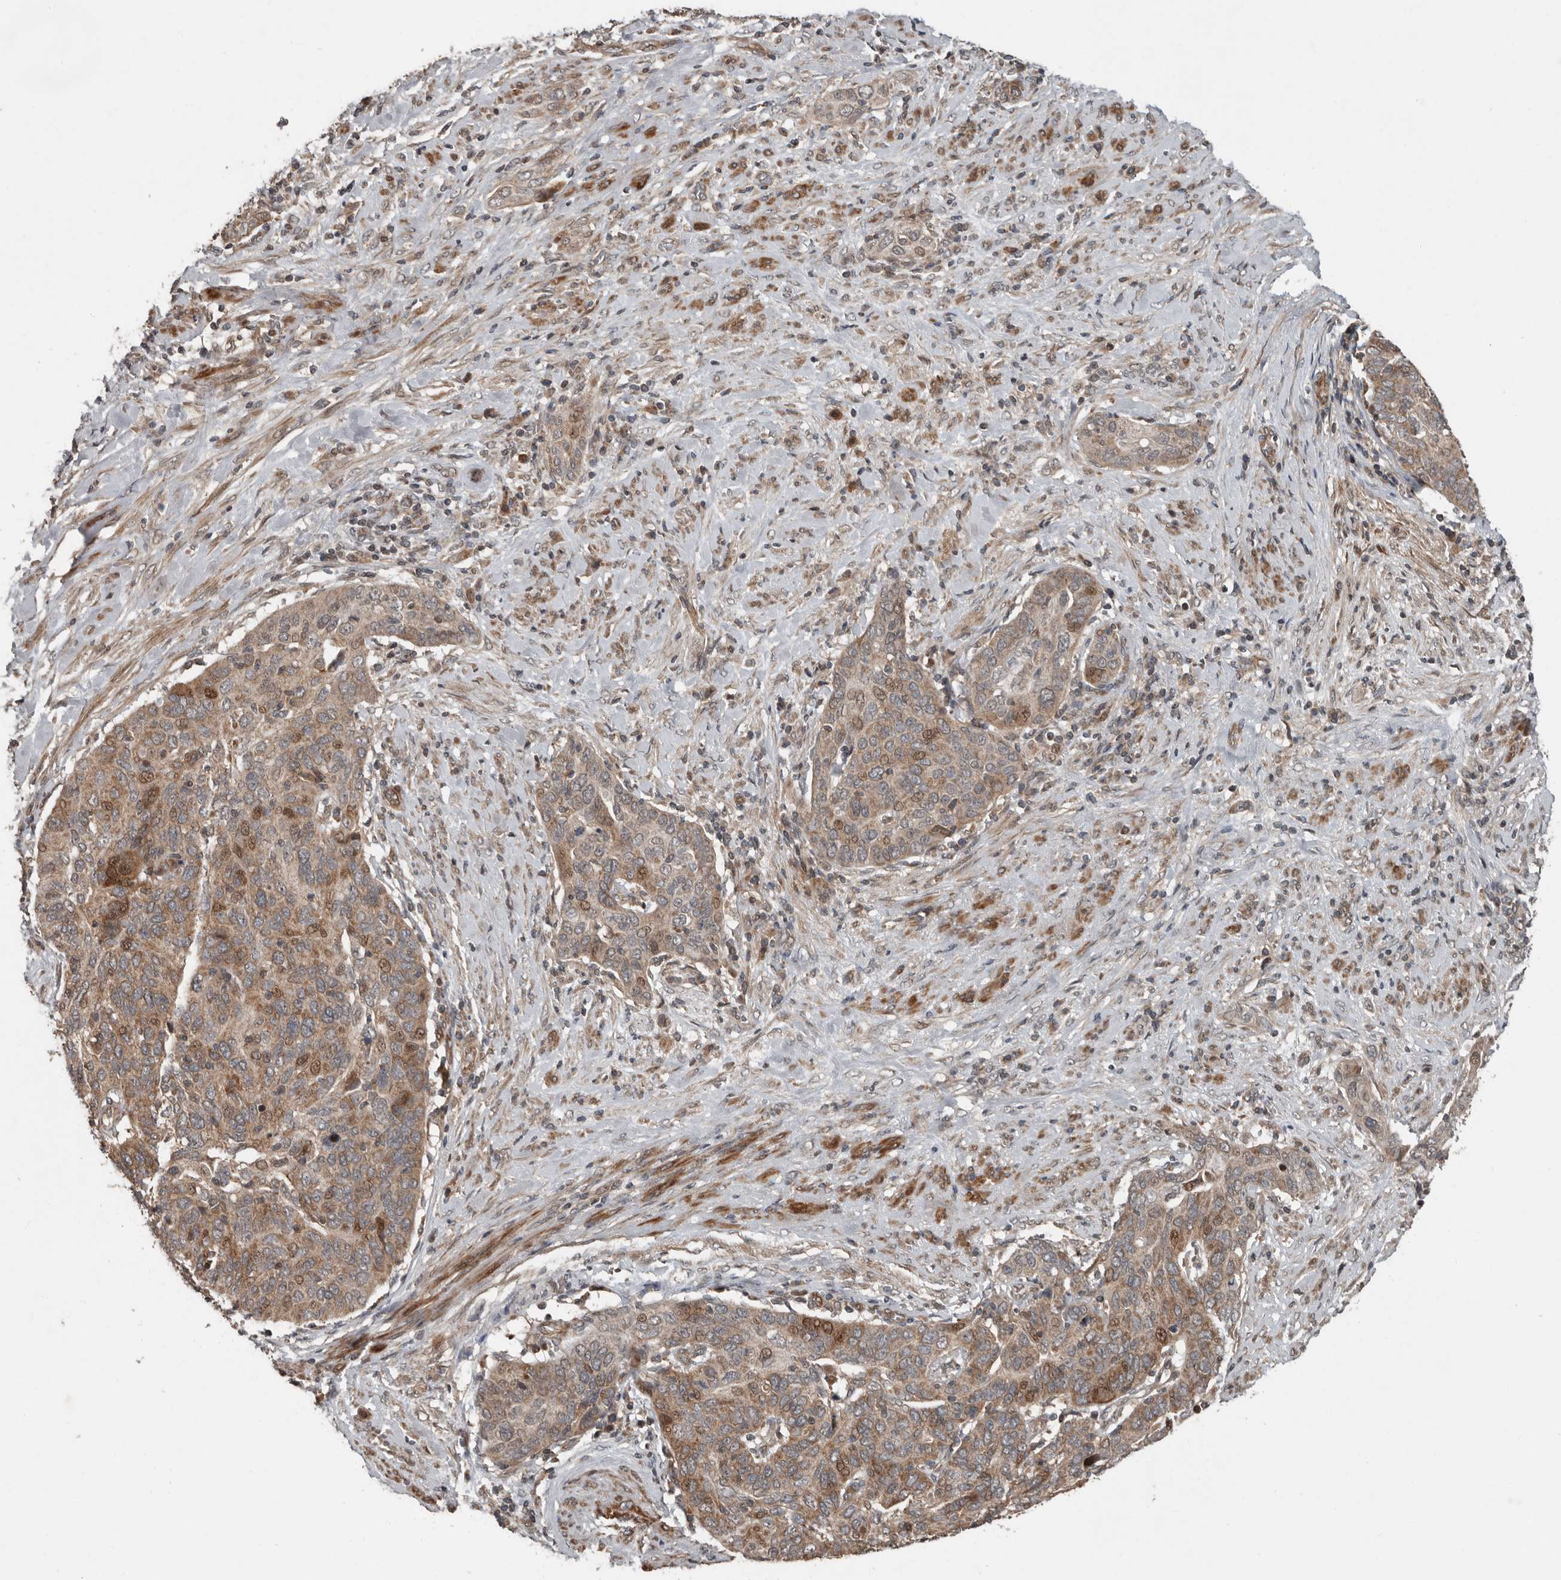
{"staining": {"intensity": "moderate", "quantity": "25%-75%", "location": "cytoplasmic/membranous,nuclear"}, "tissue": "cervical cancer", "cell_type": "Tumor cells", "image_type": "cancer", "snomed": [{"axis": "morphology", "description": "Squamous cell carcinoma, NOS"}, {"axis": "topography", "description": "Cervix"}], "caption": "IHC (DAB (3,3'-diaminobenzidine)) staining of cervical cancer shows moderate cytoplasmic/membranous and nuclear protein staining in about 25%-75% of tumor cells. (IHC, brightfield microscopy, high magnification).", "gene": "SLC6A7", "patient": {"sex": "female", "age": 60}}